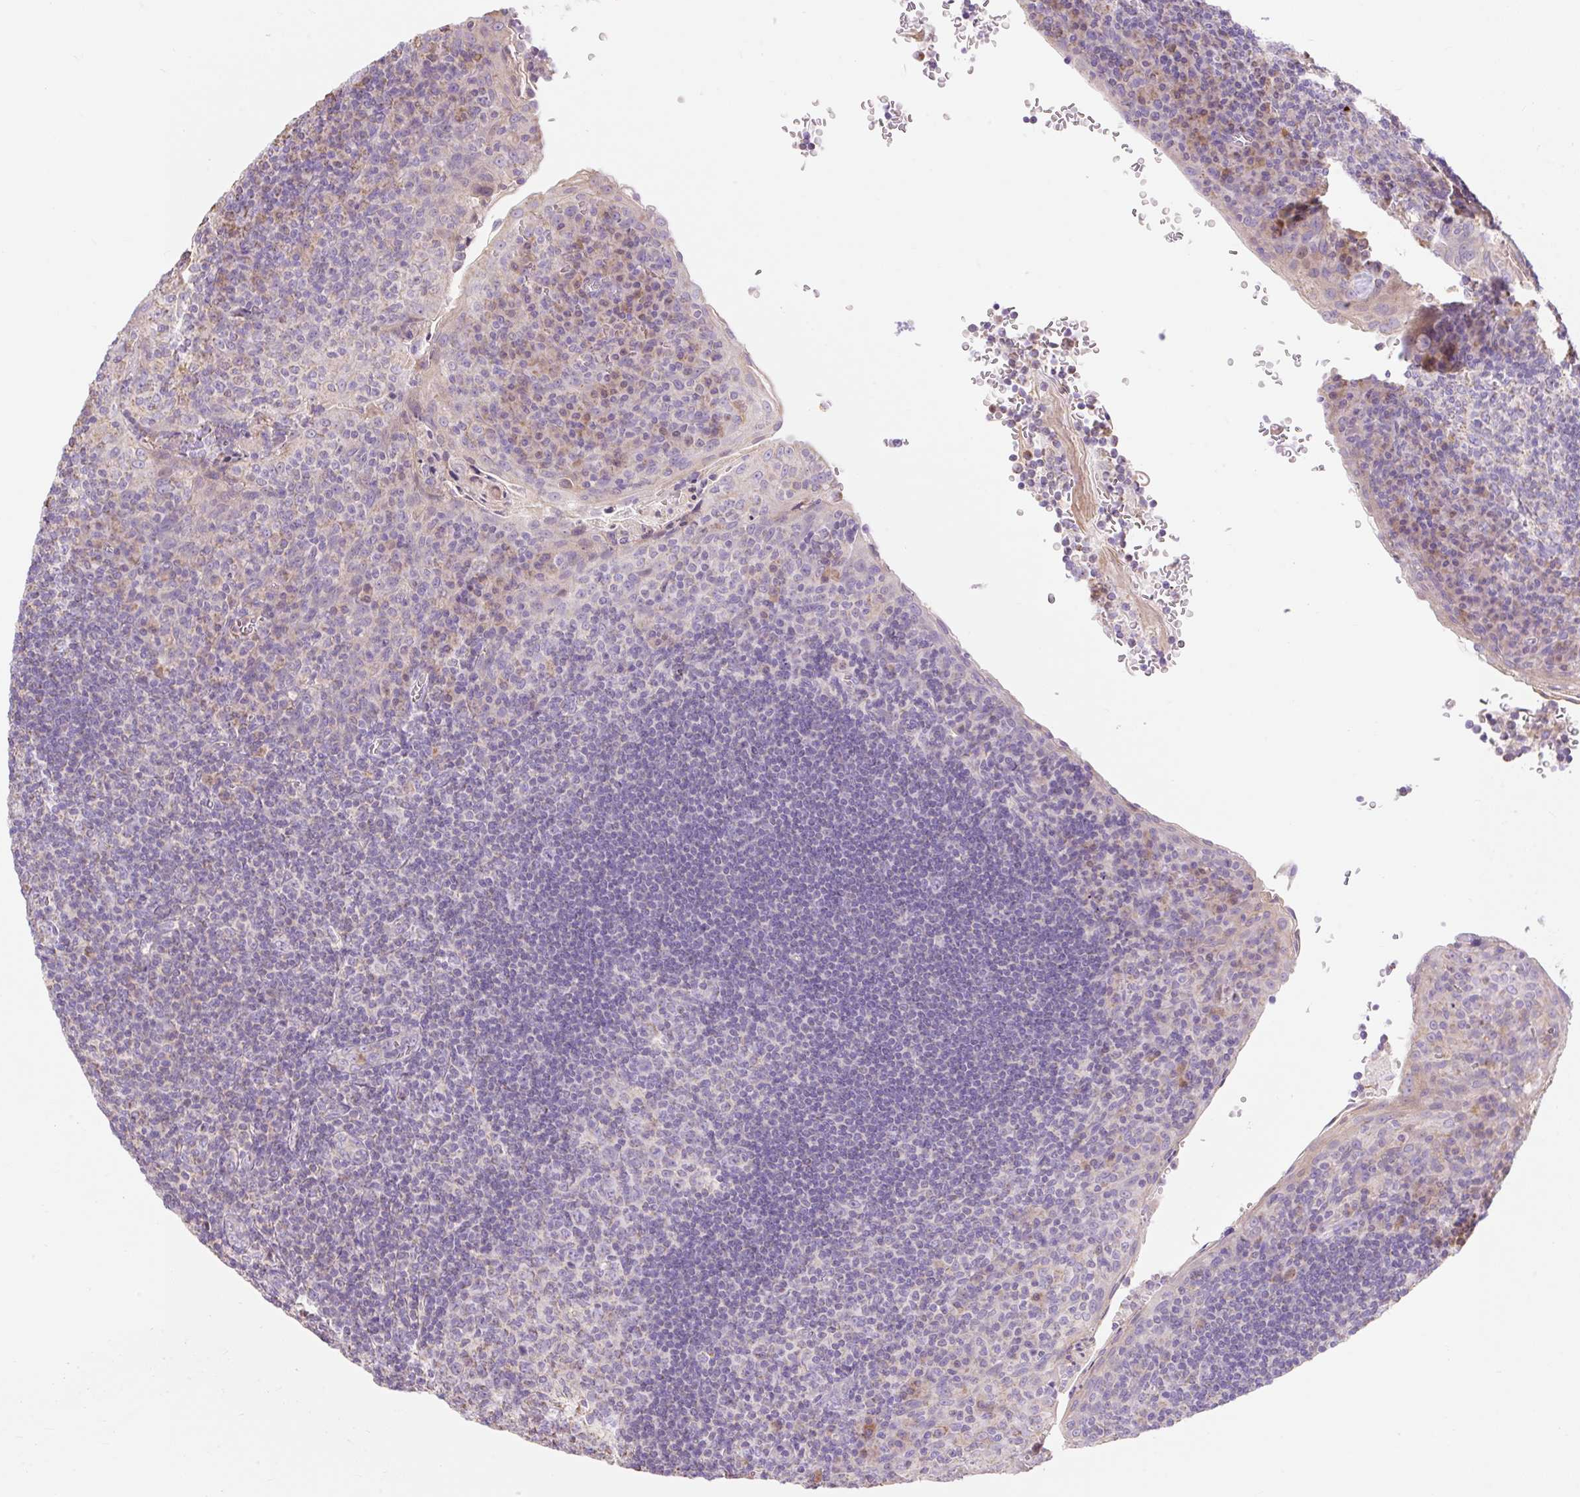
{"staining": {"intensity": "weak", "quantity": "<25%", "location": "cytoplasmic/membranous"}, "tissue": "tonsil", "cell_type": "Germinal center cells", "image_type": "normal", "snomed": [{"axis": "morphology", "description": "Normal tissue, NOS"}, {"axis": "topography", "description": "Tonsil"}], "caption": "Protein analysis of unremarkable tonsil reveals no significant staining in germinal center cells.", "gene": "DHX35", "patient": {"sex": "male", "age": 17}}